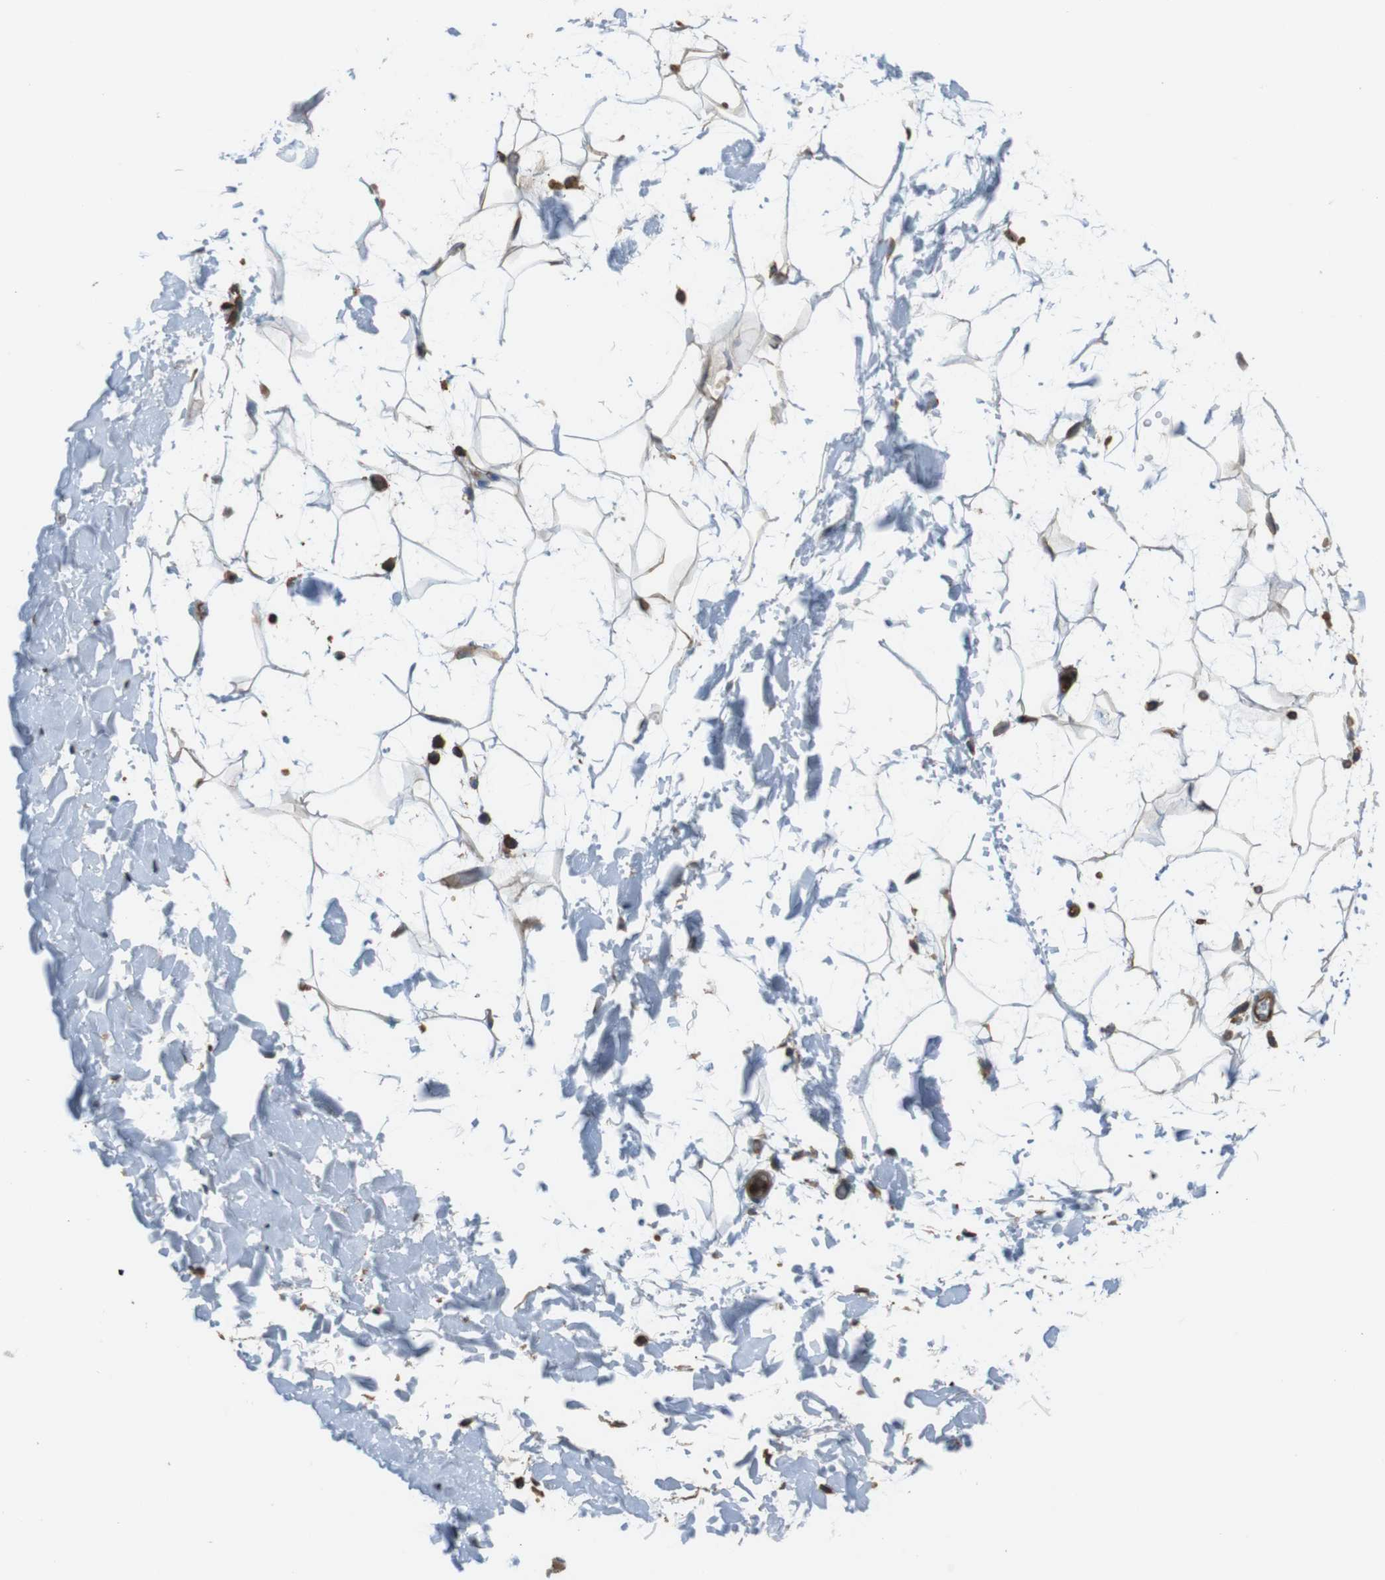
{"staining": {"intensity": "negative", "quantity": "none", "location": "none"}, "tissue": "adipose tissue", "cell_type": "Adipocytes", "image_type": "normal", "snomed": [{"axis": "morphology", "description": "Normal tissue, NOS"}, {"axis": "topography", "description": "Soft tissue"}], "caption": "This is an IHC histopathology image of unremarkable human adipose tissue. There is no expression in adipocytes.", "gene": "FCAR", "patient": {"sex": "male", "age": 72}}